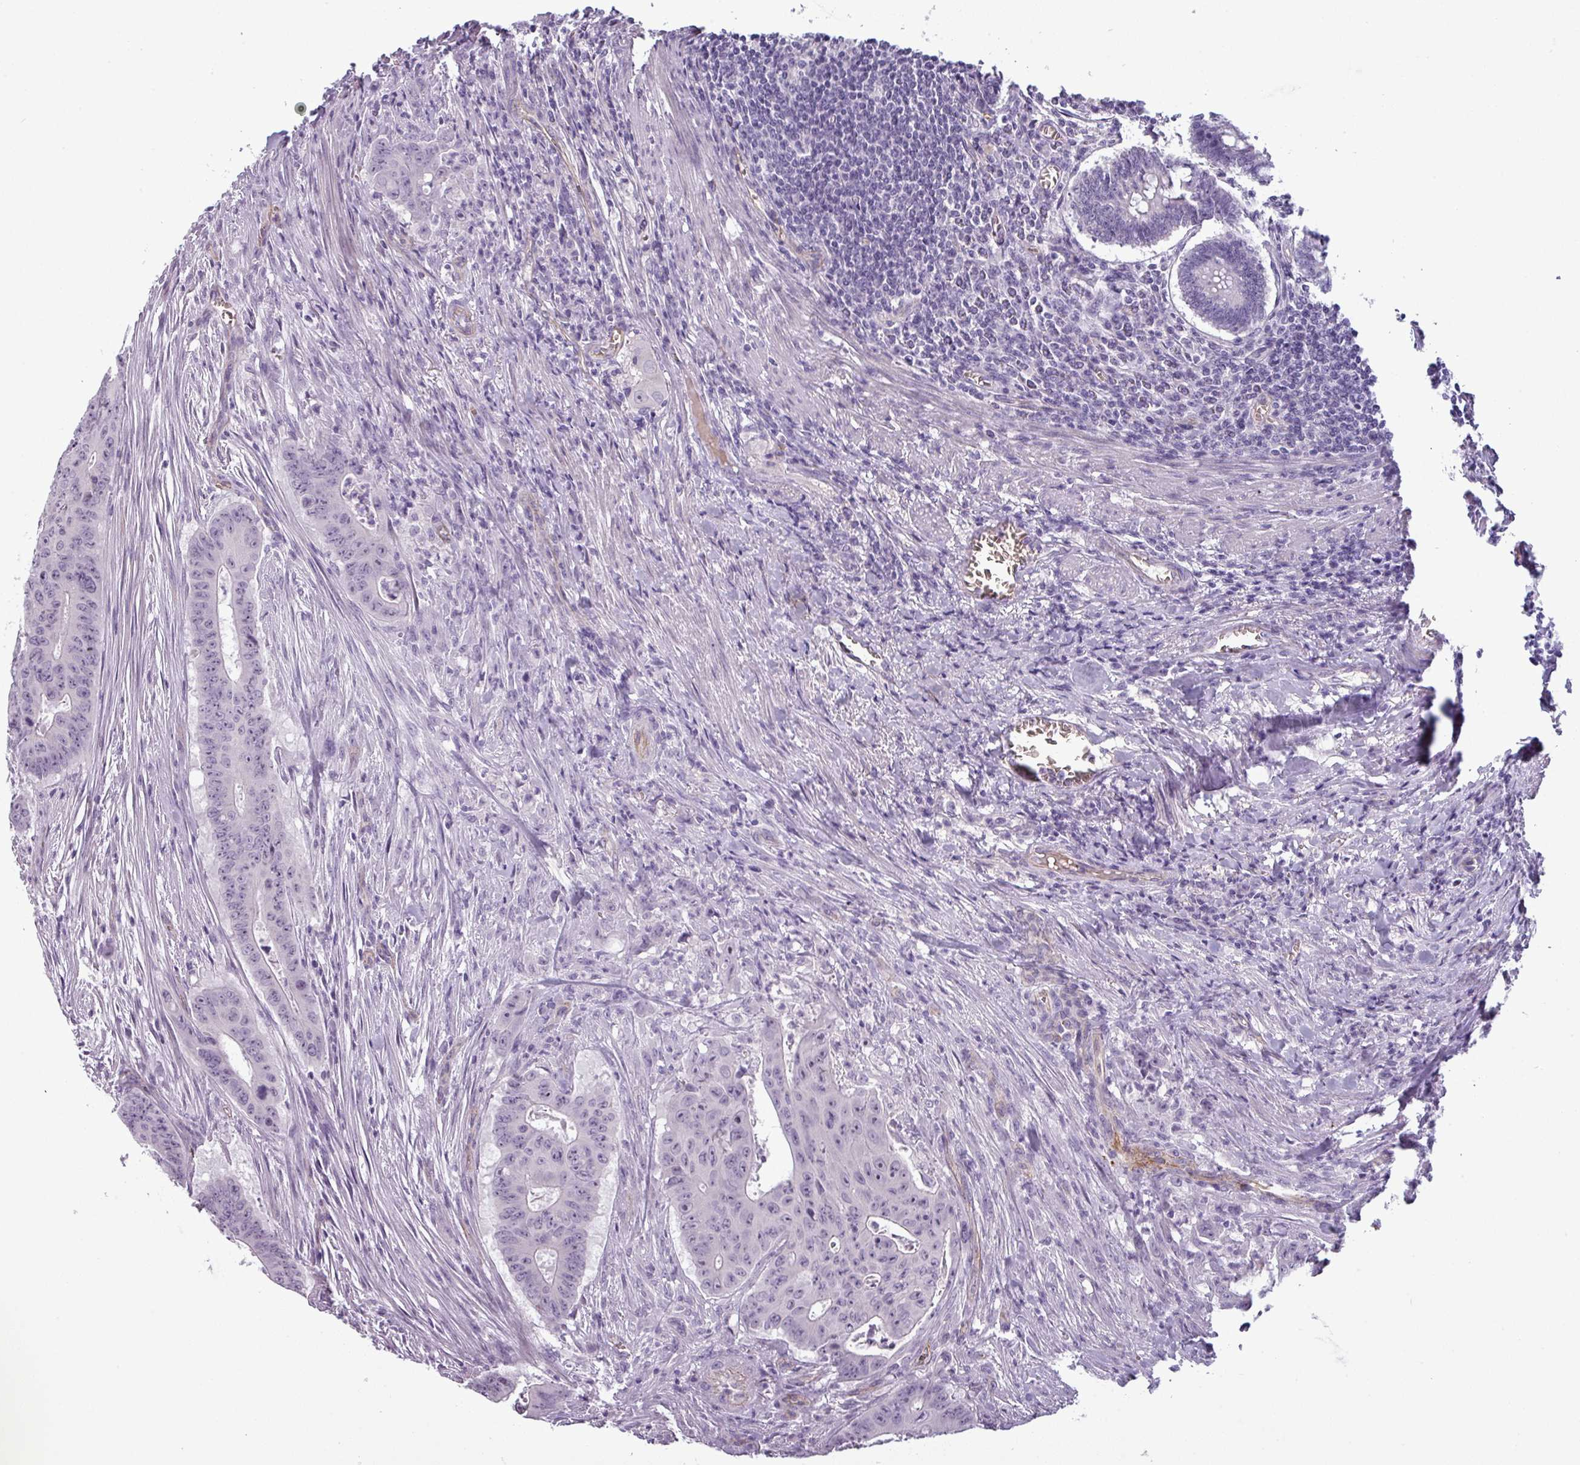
{"staining": {"intensity": "negative", "quantity": "none", "location": "none"}, "tissue": "colorectal cancer", "cell_type": "Tumor cells", "image_type": "cancer", "snomed": [{"axis": "morphology", "description": "Adenocarcinoma, NOS"}, {"axis": "topography", "description": "Rectum"}], "caption": "Photomicrograph shows no significant protein positivity in tumor cells of colorectal adenocarcinoma.", "gene": "AREL1", "patient": {"sex": "female", "age": 75}}